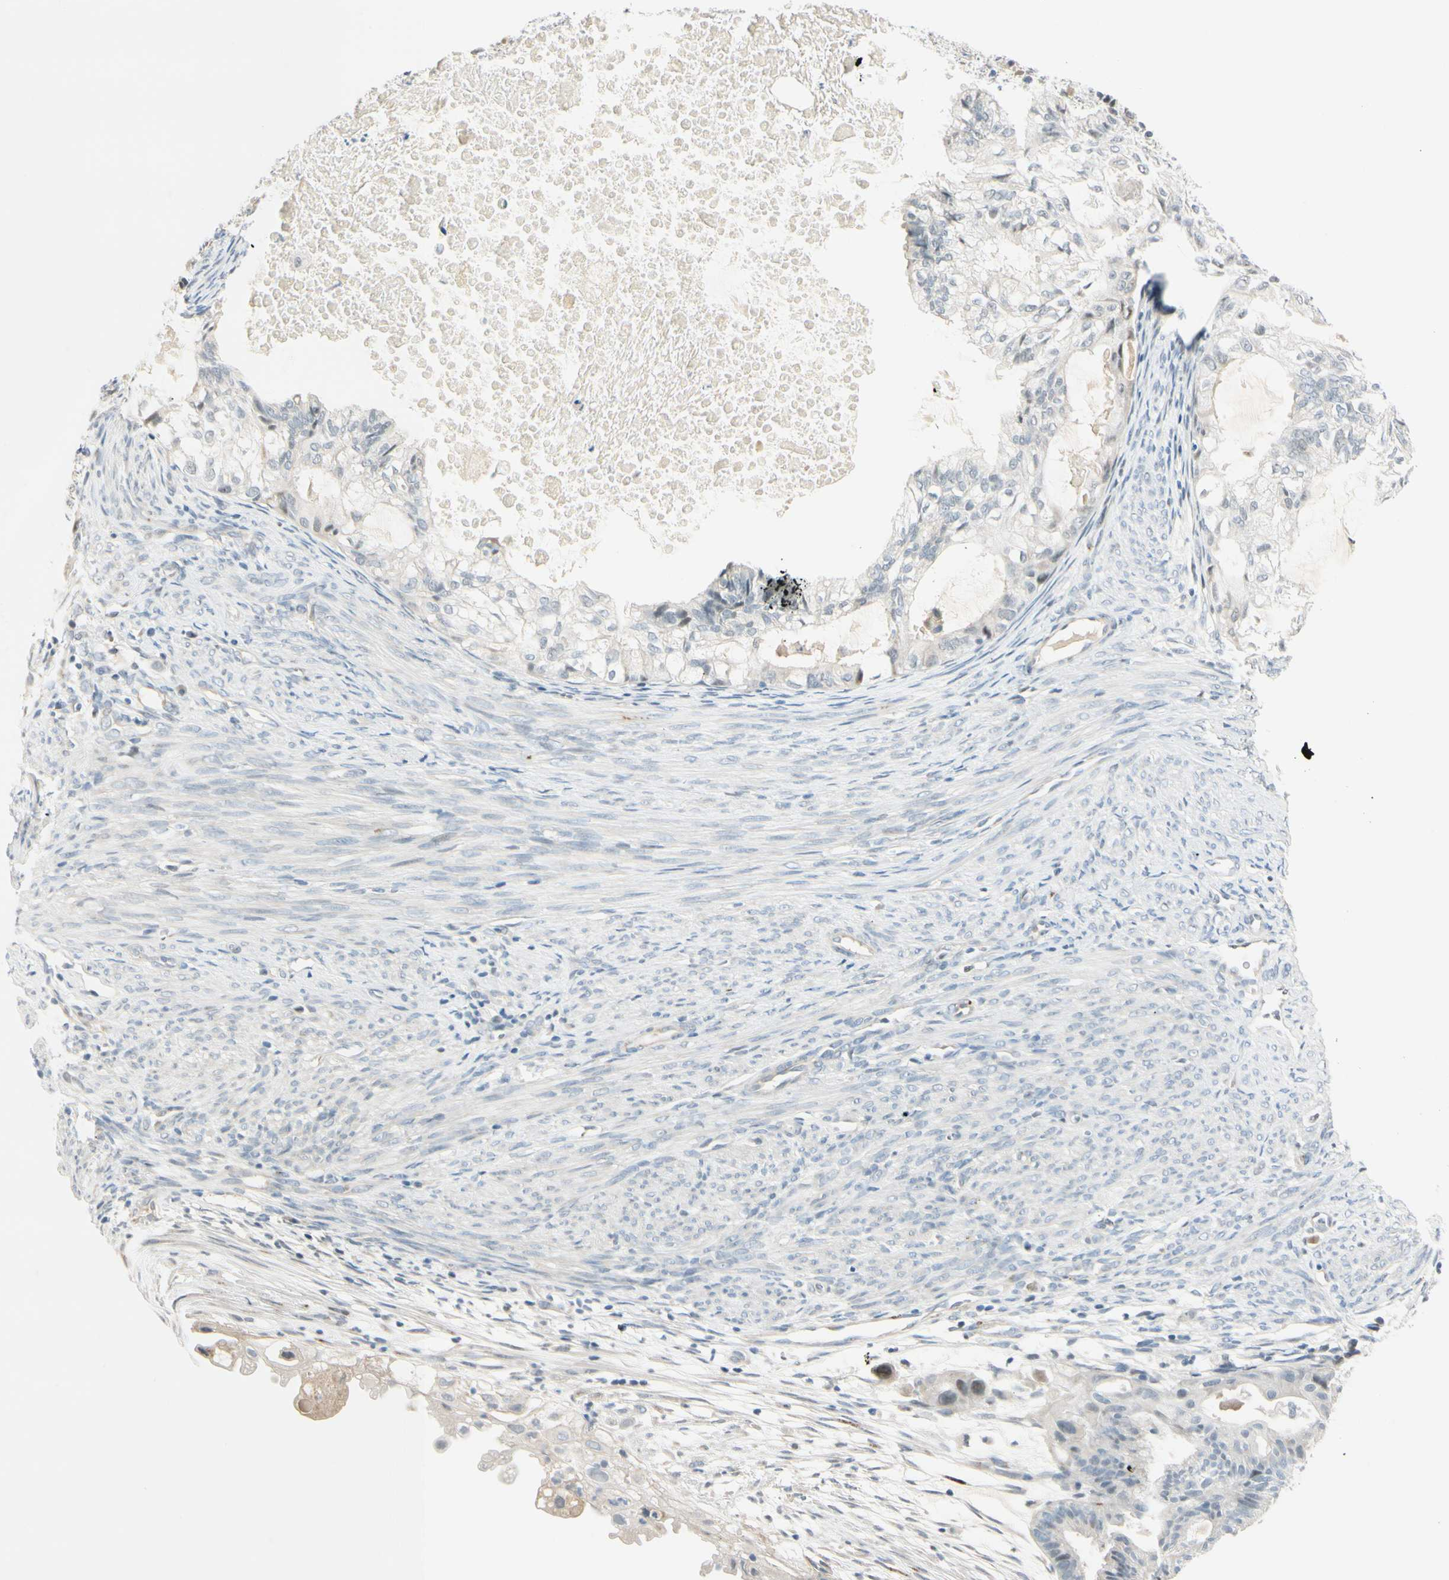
{"staining": {"intensity": "negative", "quantity": "none", "location": "none"}, "tissue": "cervical cancer", "cell_type": "Tumor cells", "image_type": "cancer", "snomed": [{"axis": "morphology", "description": "Normal tissue, NOS"}, {"axis": "morphology", "description": "Adenocarcinoma, NOS"}, {"axis": "topography", "description": "Cervix"}, {"axis": "topography", "description": "Endometrium"}], "caption": "A high-resolution image shows immunohistochemistry staining of cervical cancer, which reveals no significant staining in tumor cells.", "gene": "B4GALNT1", "patient": {"sex": "female", "age": 86}}